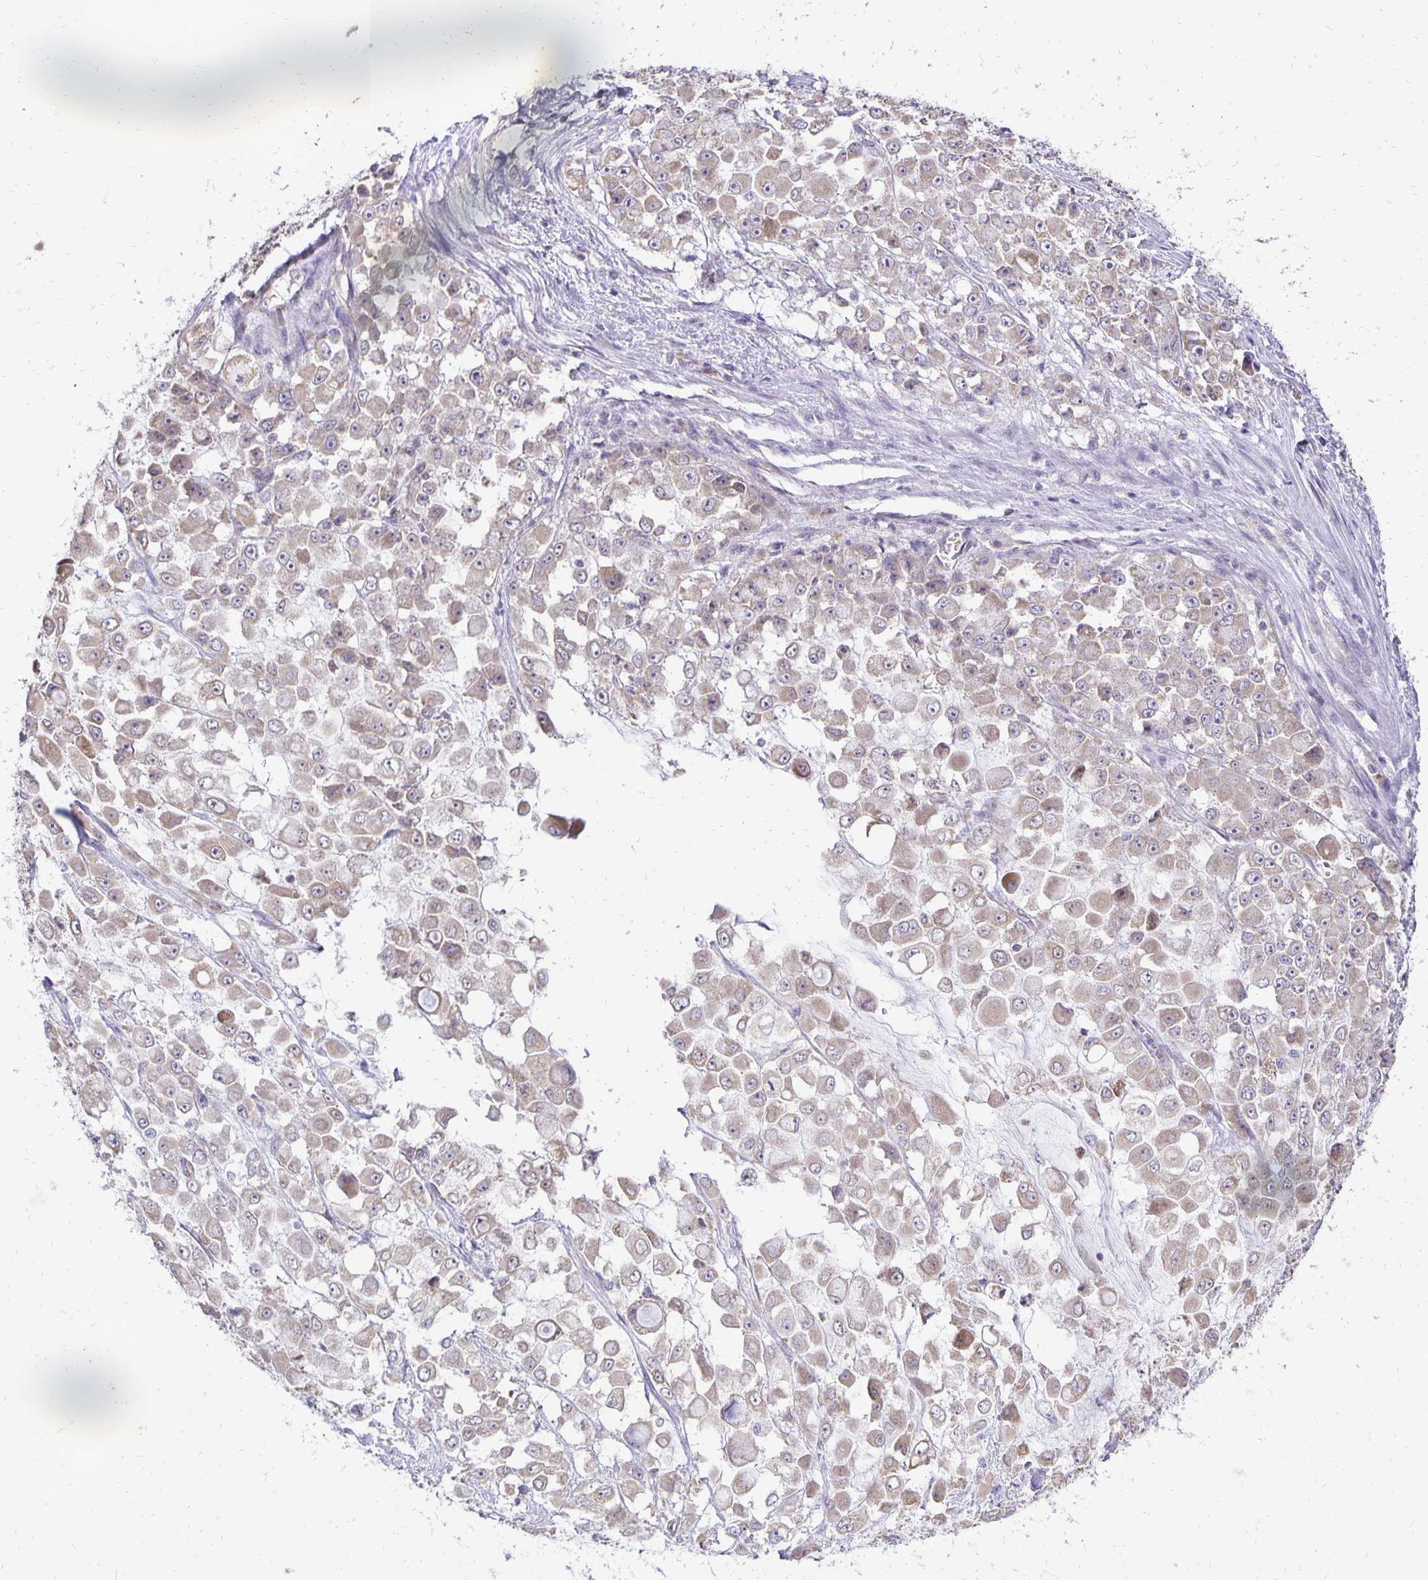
{"staining": {"intensity": "weak", "quantity": "25%-75%", "location": "cytoplasmic/membranous"}, "tissue": "stomach cancer", "cell_type": "Tumor cells", "image_type": "cancer", "snomed": [{"axis": "morphology", "description": "Adenocarcinoma, NOS"}, {"axis": "topography", "description": "Stomach"}], "caption": "Protein analysis of adenocarcinoma (stomach) tissue displays weak cytoplasmic/membranous staining in approximately 25%-75% of tumor cells.", "gene": "FN3K", "patient": {"sex": "female", "age": 76}}